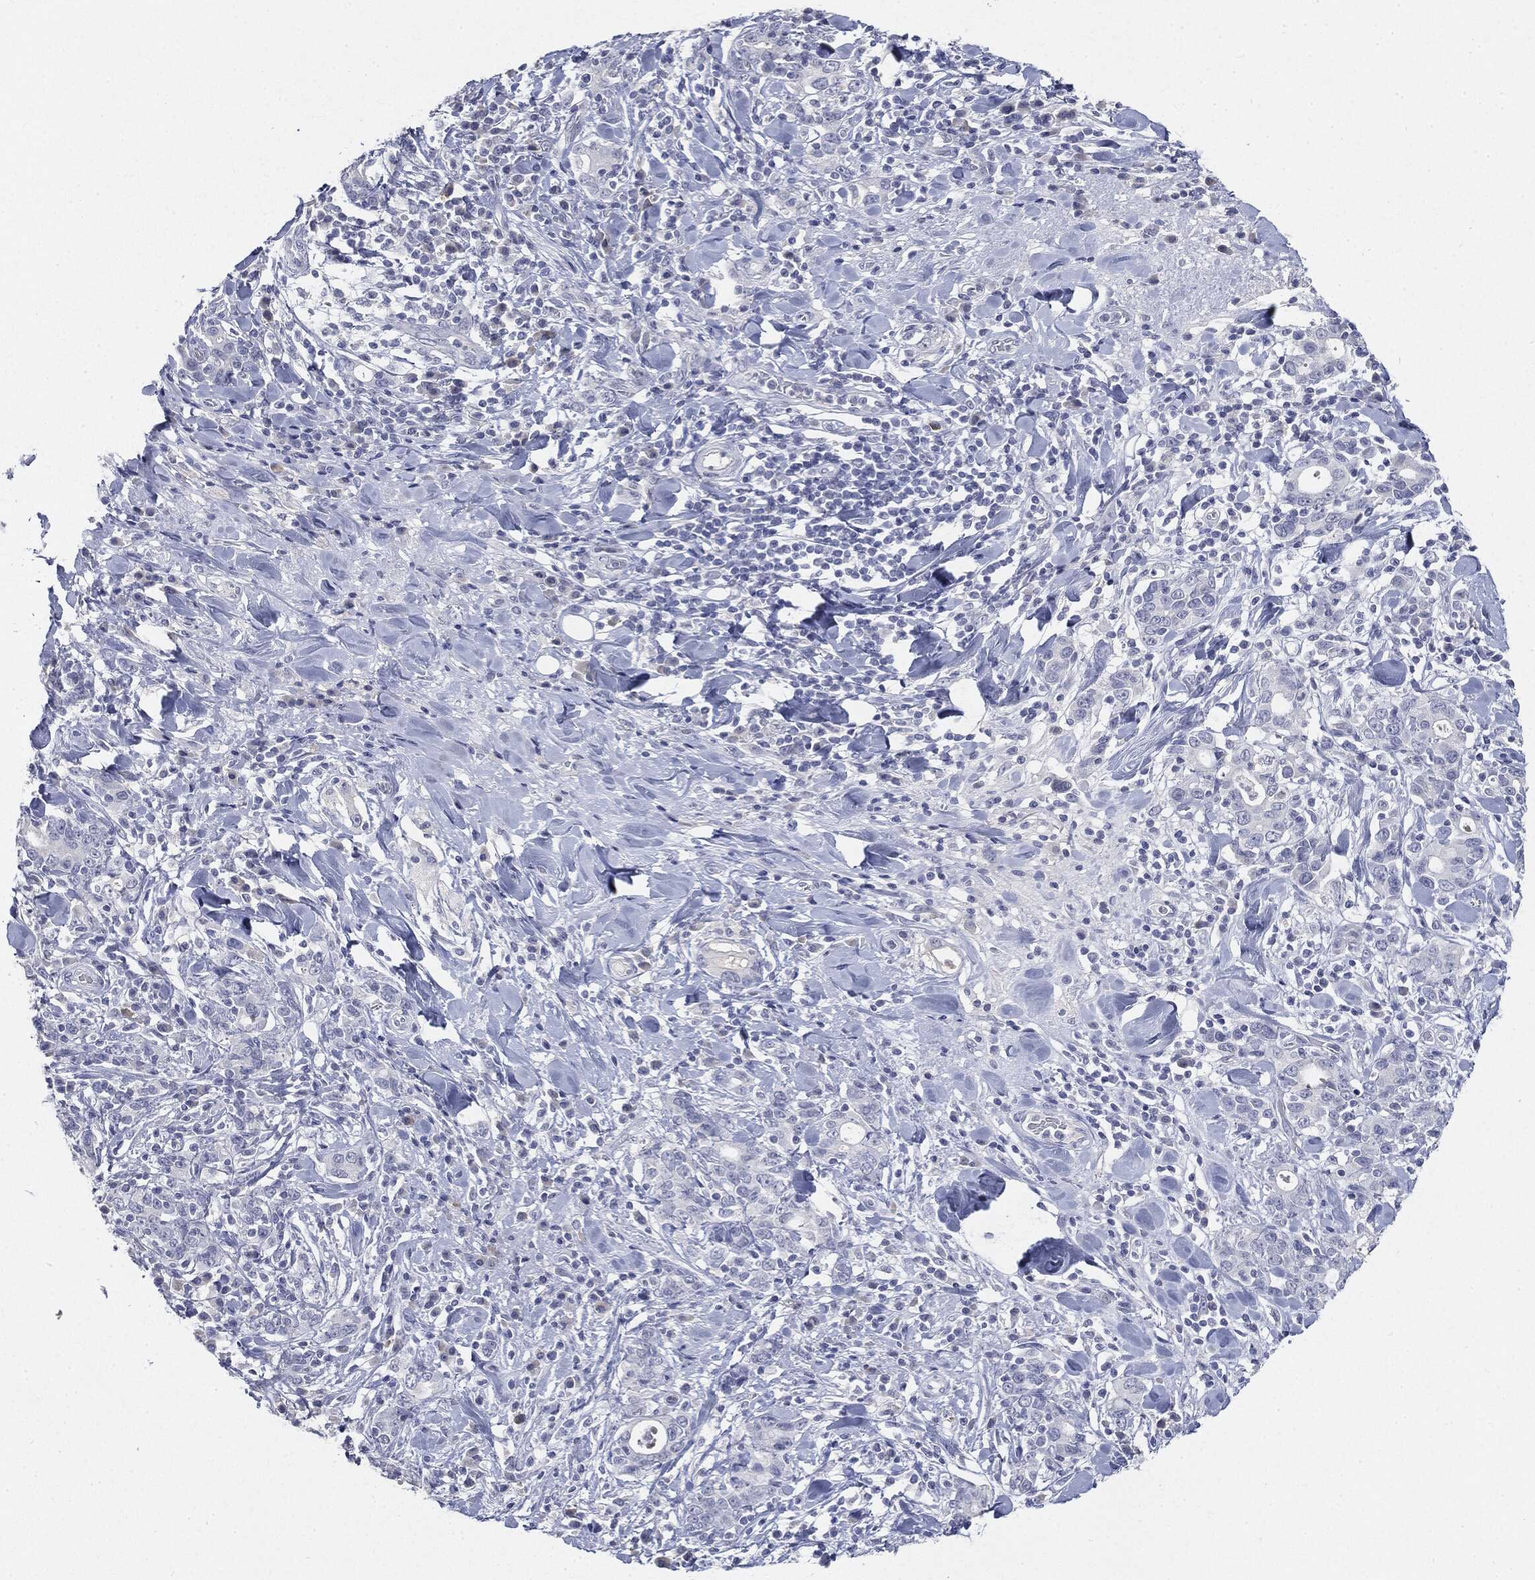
{"staining": {"intensity": "negative", "quantity": "none", "location": "none"}, "tissue": "stomach cancer", "cell_type": "Tumor cells", "image_type": "cancer", "snomed": [{"axis": "morphology", "description": "Adenocarcinoma, NOS"}, {"axis": "topography", "description": "Stomach"}], "caption": "This is an IHC photomicrograph of stomach adenocarcinoma. There is no staining in tumor cells.", "gene": "CGB1", "patient": {"sex": "male", "age": 79}}